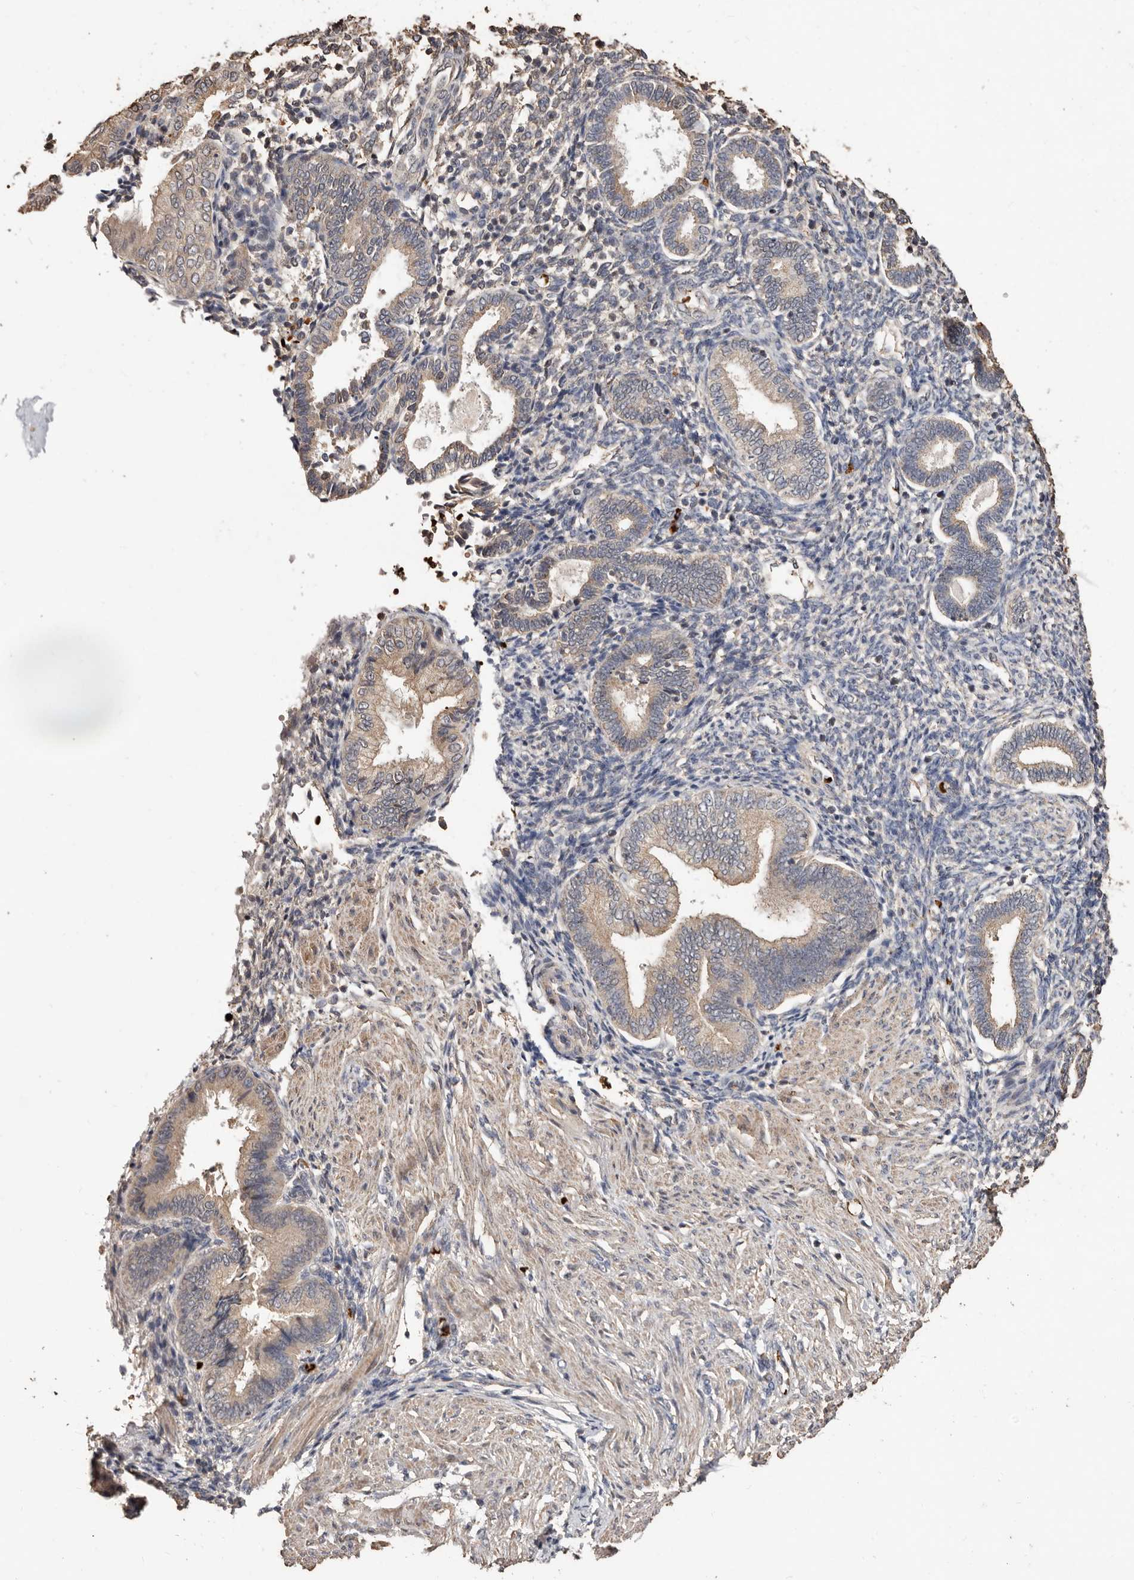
{"staining": {"intensity": "negative", "quantity": "none", "location": "none"}, "tissue": "endometrium", "cell_type": "Cells in endometrial stroma", "image_type": "normal", "snomed": [{"axis": "morphology", "description": "Normal tissue, NOS"}, {"axis": "topography", "description": "Endometrium"}], "caption": "The micrograph shows no significant positivity in cells in endometrial stroma of endometrium.", "gene": "GRAMD2A", "patient": {"sex": "female", "age": 53}}